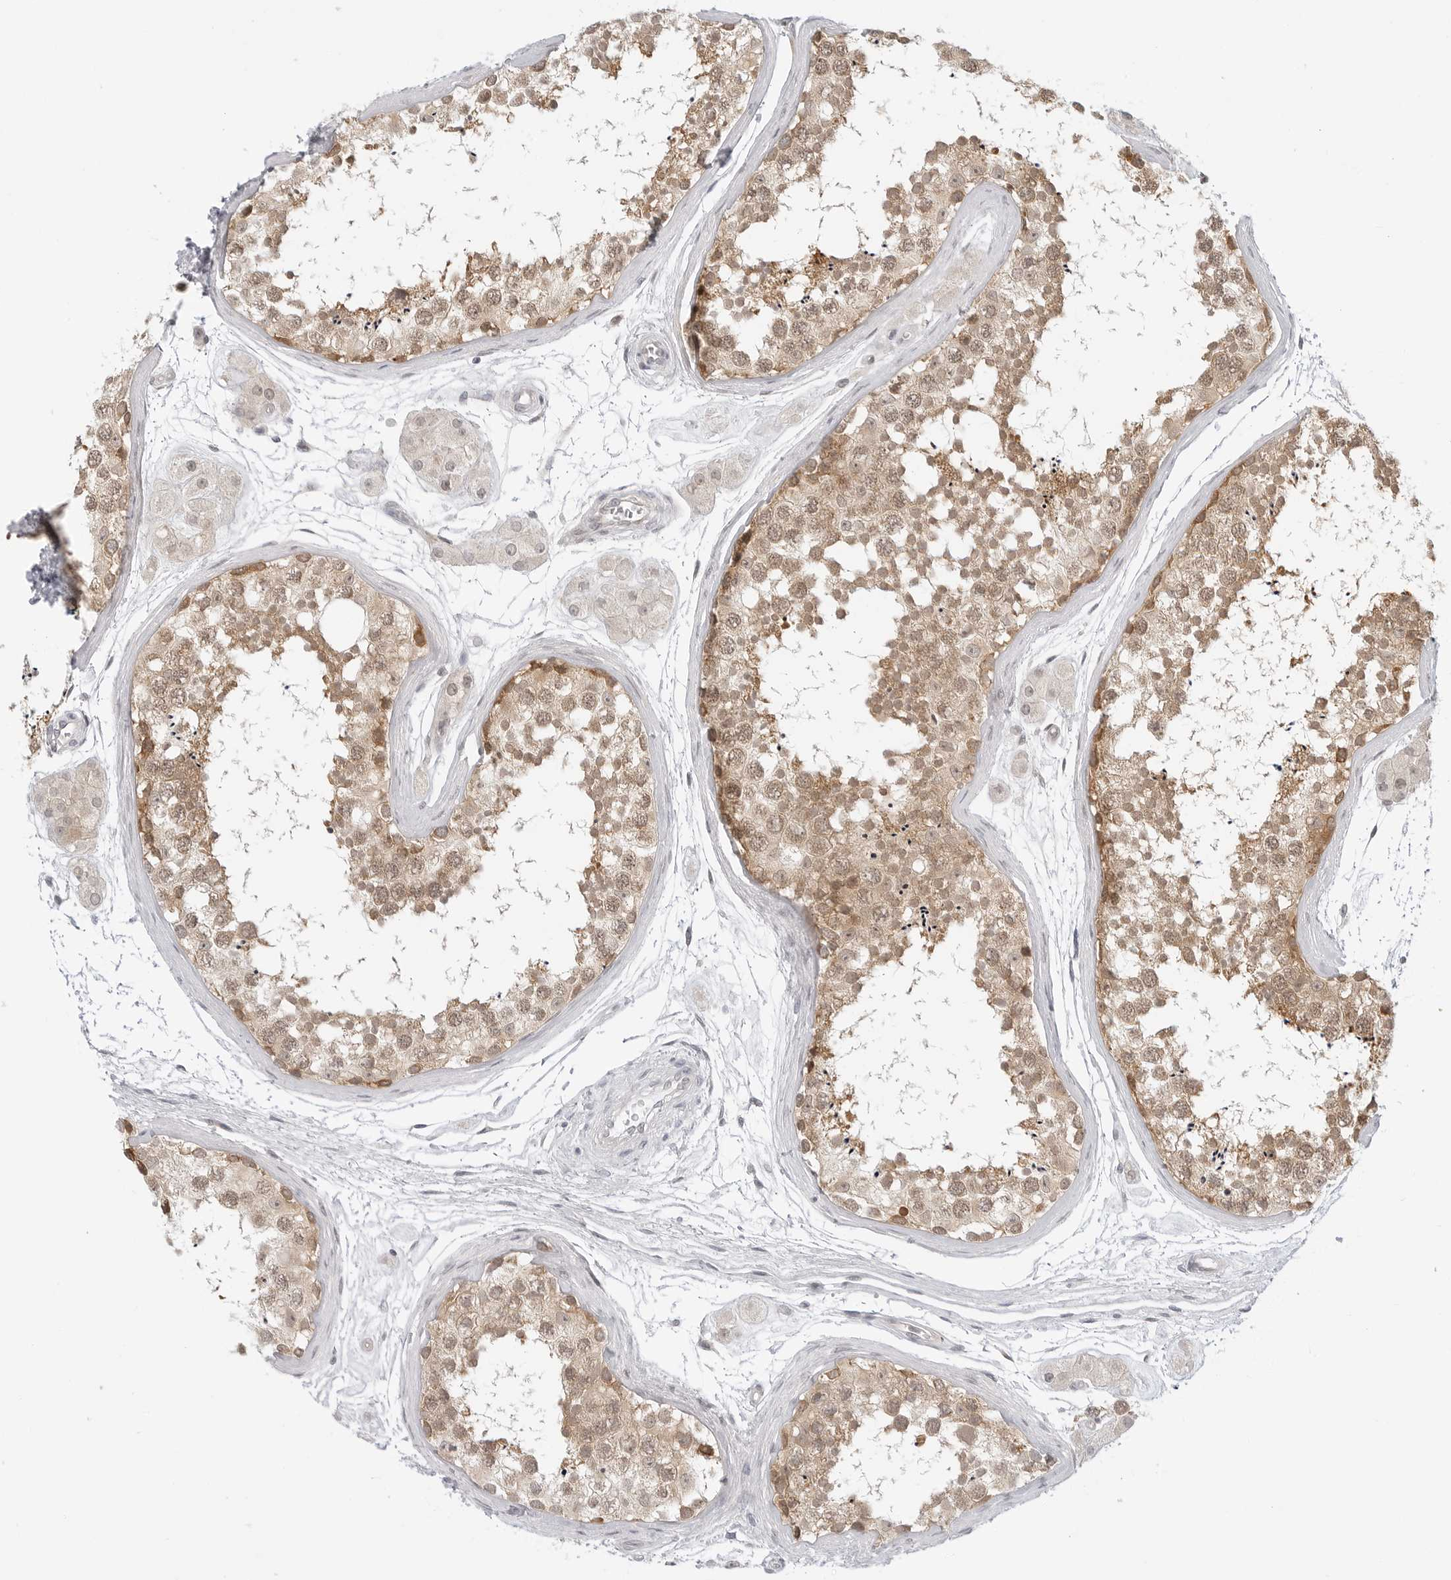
{"staining": {"intensity": "moderate", "quantity": ">75%", "location": "cytoplasmic/membranous"}, "tissue": "testis", "cell_type": "Cells in seminiferous ducts", "image_type": "normal", "snomed": [{"axis": "morphology", "description": "Normal tissue, NOS"}, {"axis": "topography", "description": "Testis"}], "caption": "High-power microscopy captured an immunohistochemistry micrograph of normal testis, revealing moderate cytoplasmic/membranous staining in about >75% of cells in seminiferous ducts.", "gene": "TCP1", "patient": {"sex": "male", "age": 56}}